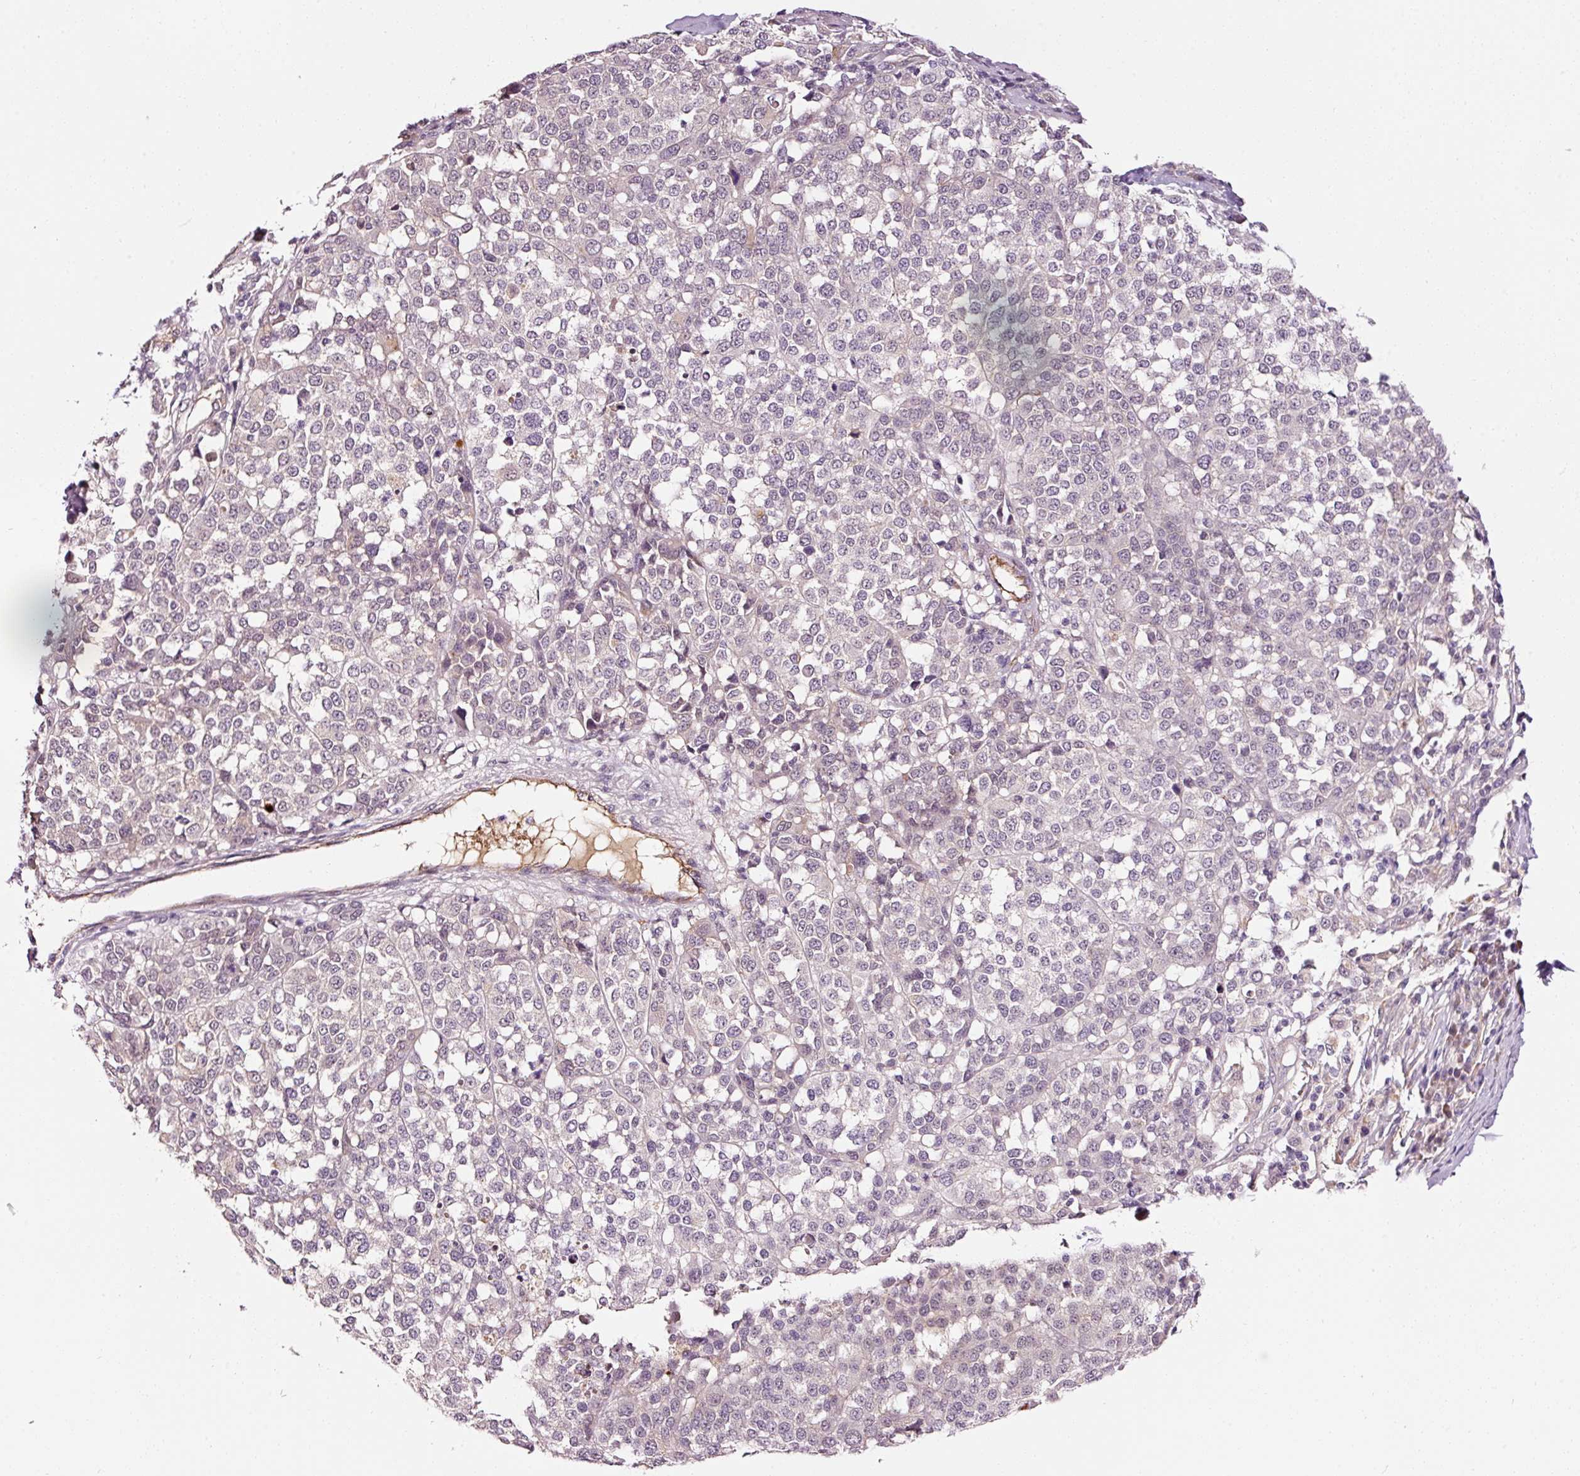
{"staining": {"intensity": "negative", "quantity": "none", "location": "none"}, "tissue": "melanoma", "cell_type": "Tumor cells", "image_type": "cancer", "snomed": [{"axis": "morphology", "description": "Malignant melanoma, Metastatic site"}, {"axis": "topography", "description": "Lymph node"}], "caption": "This micrograph is of malignant melanoma (metastatic site) stained with immunohistochemistry (IHC) to label a protein in brown with the nuclei are counter-stained blue. There is no positivity in tumor cells. (DAB (3,3'-diaminobenzidine) immunohistochemistry, high magnification).", "gene": "ABCB4", "patient": {"sex": "male", "age": 44}}